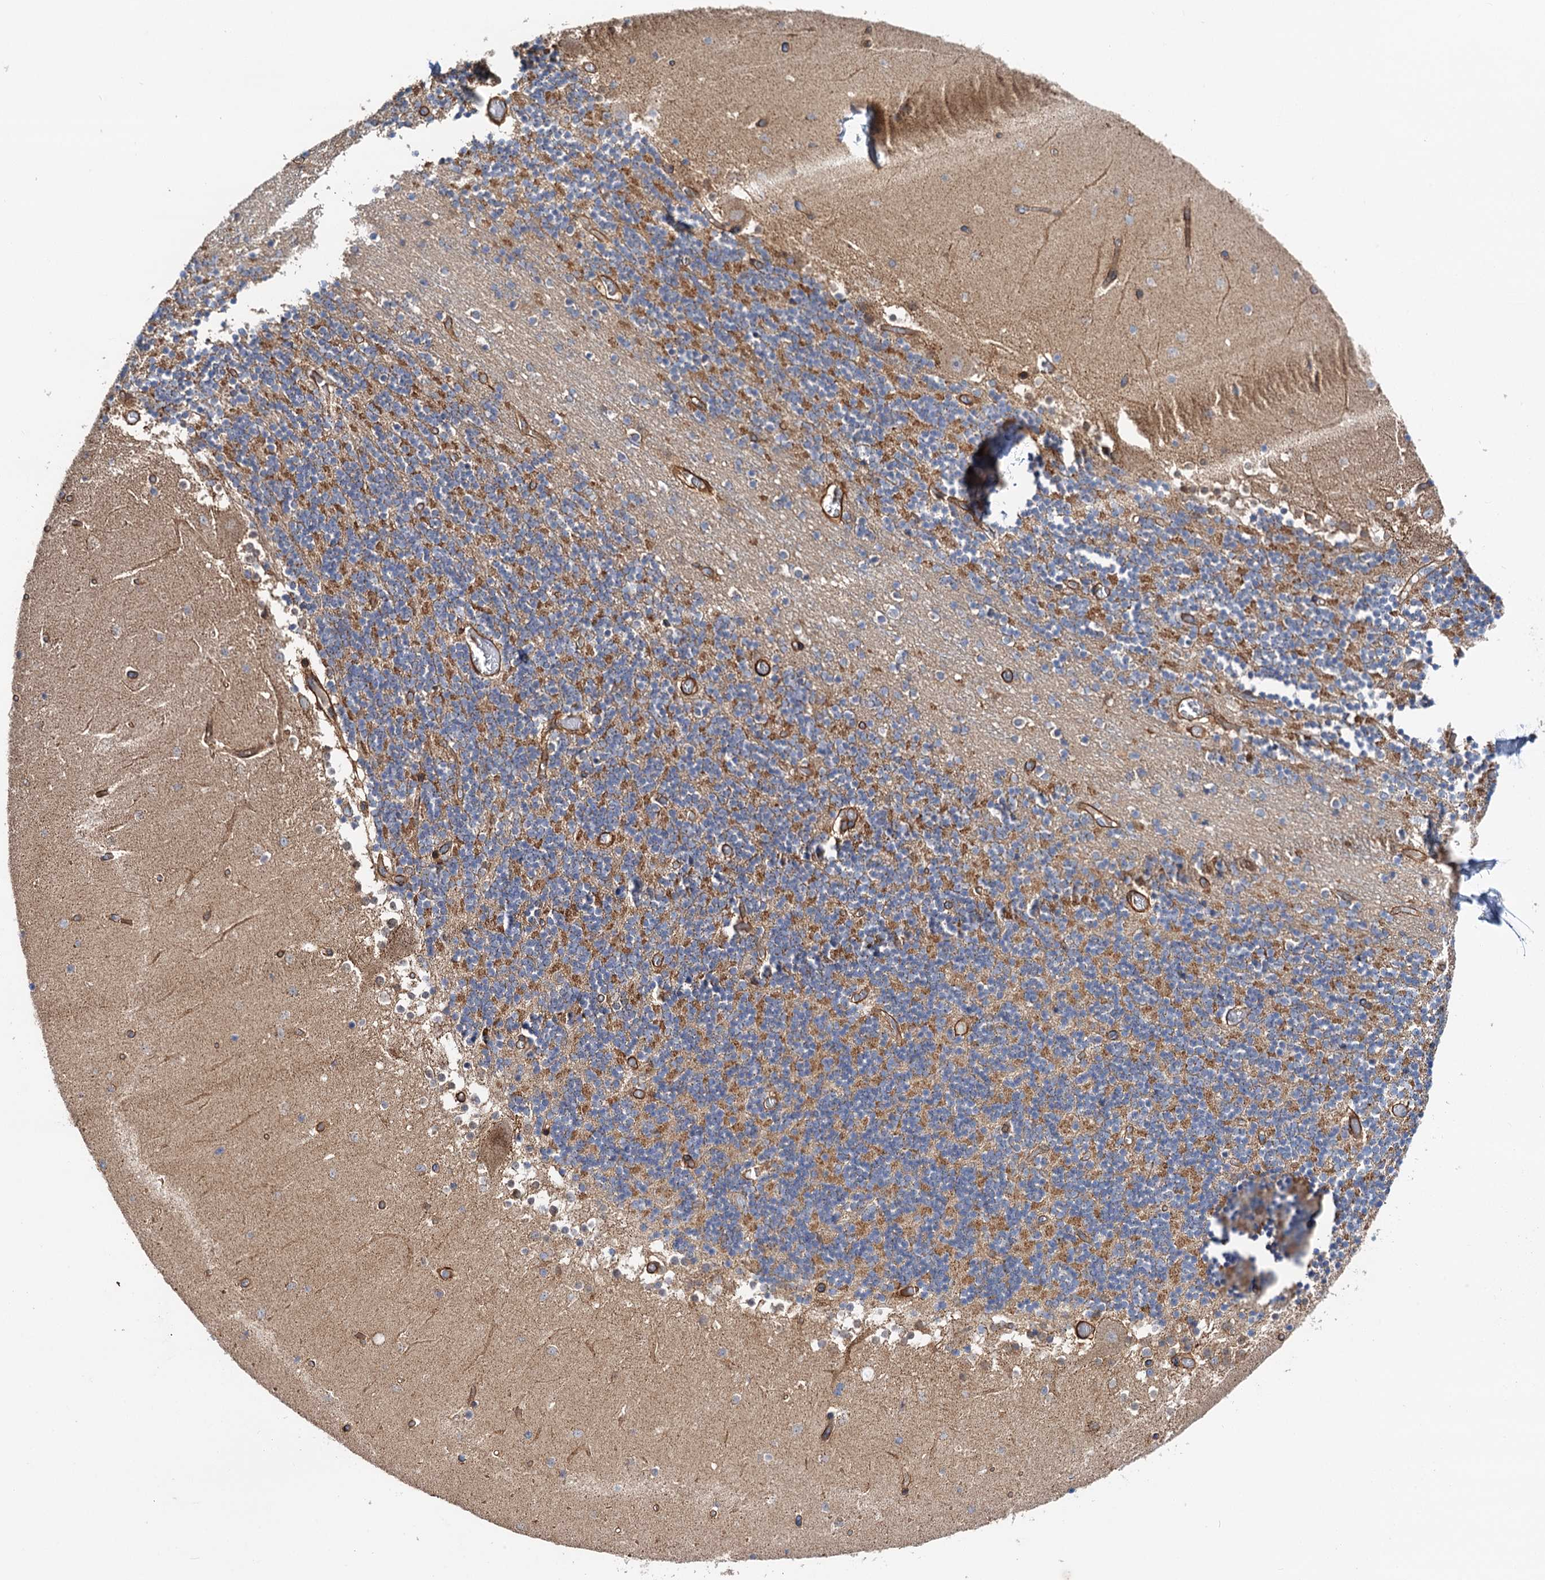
{"staining": {"intensity": "moderate", "quantity": "25%-75%", "location": "cytoplasmic/membranous"}, "tissue": "cerebellum", "cell_type": "Cells in granular layer", "image_type": "normal", "snomed": [{"axis": "morphology", "description": "Normal tissue, NOS"}, {"axis": "topography", "description": "Cerebellum"}], "caption": "IHC of unremarkable human cerebellum exhibits medium levels of moderate cytoplasmic/membranous positivity in about 25%-75% of cells in granular layer.", "gene": "CSAD", "patient": {"sex": "female", "age": 28}}